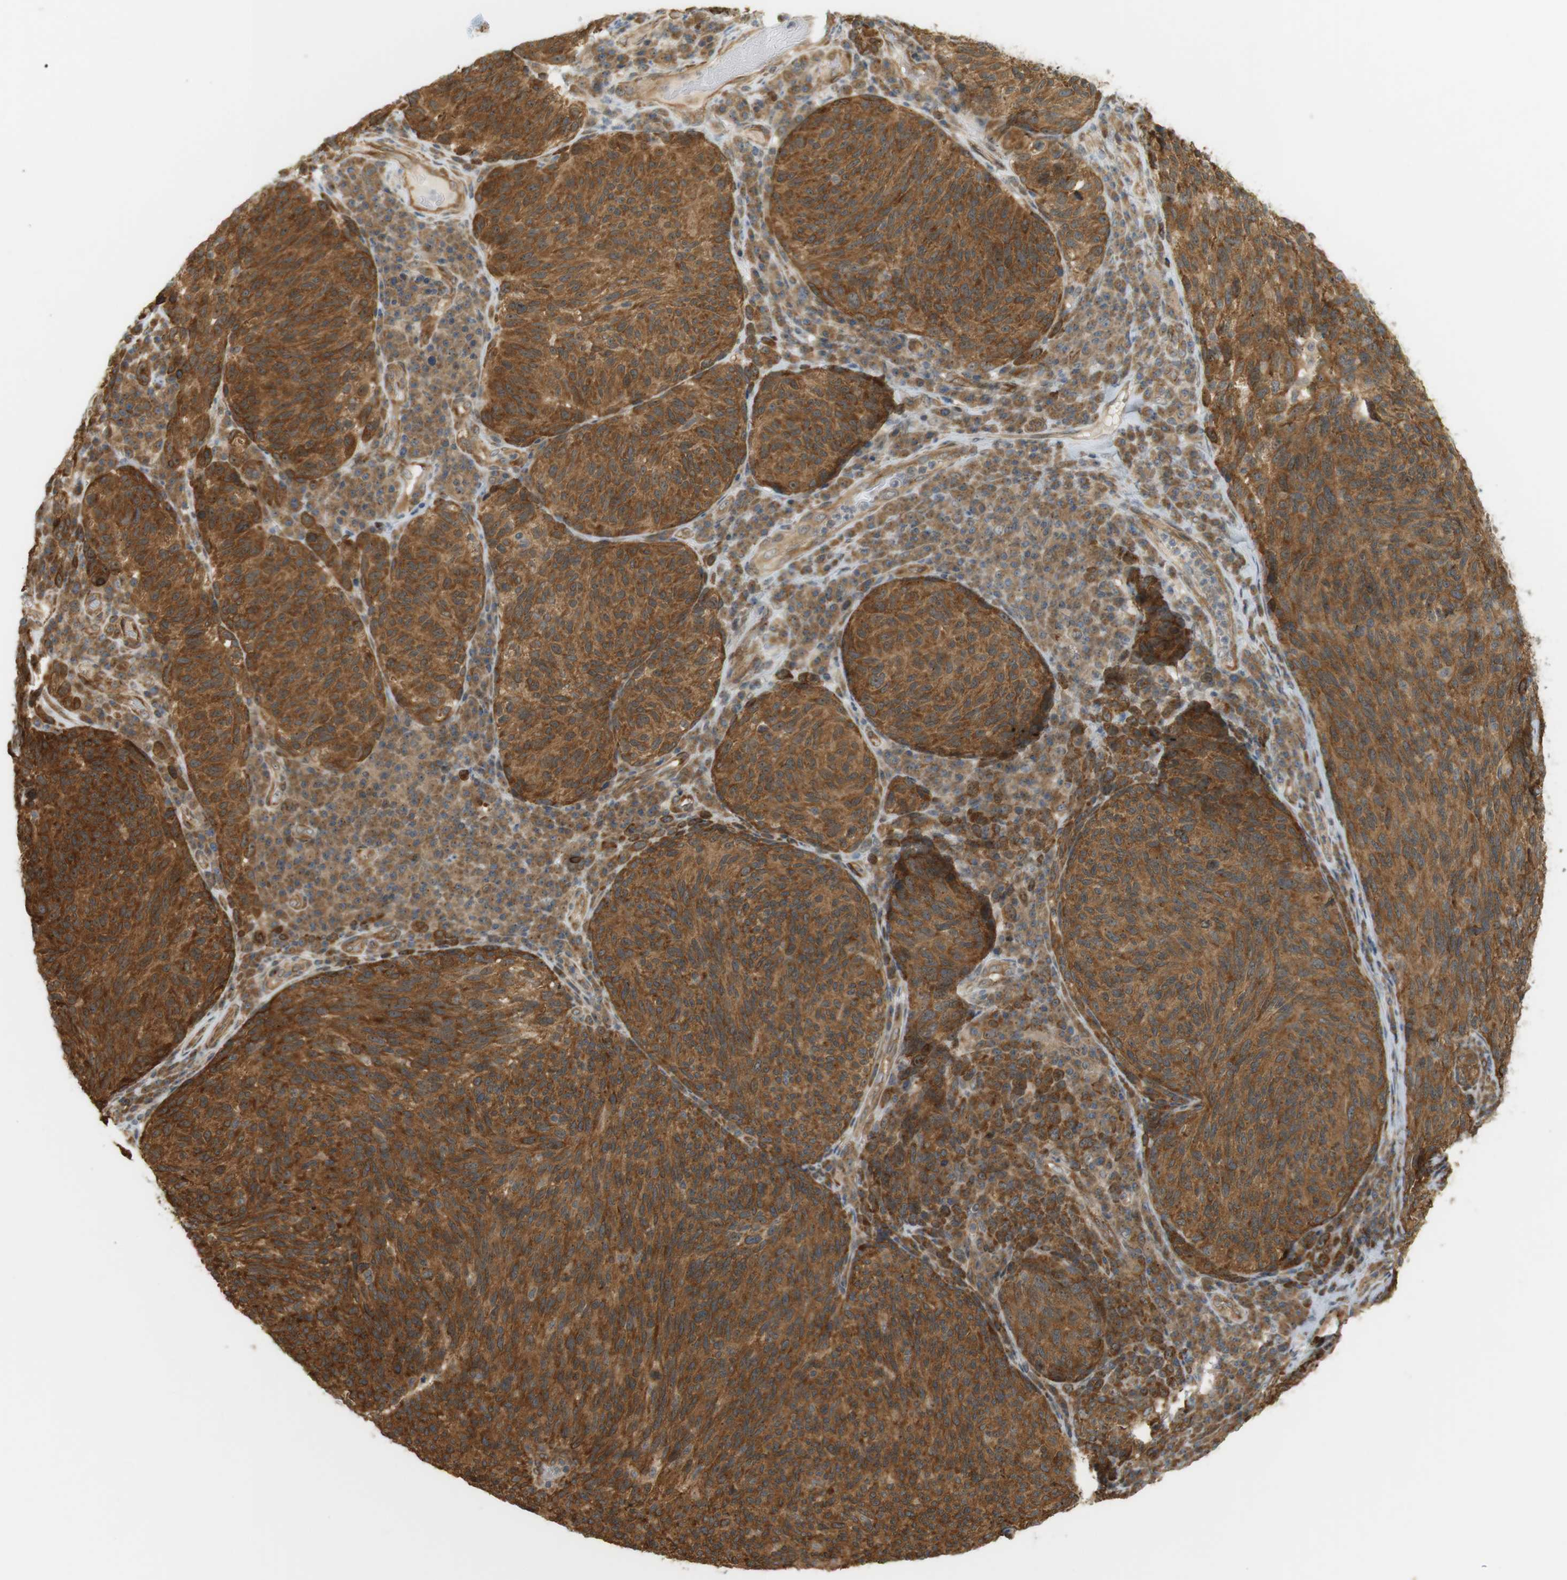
{"staining": {"intensity": "strong", "quantity": ">75%", "location": "cytoplasmic/membranous,nuclear"}, "tissue": "melanoma", "cell_type": "Tumor cells", "image_type": "cancer", "snomed": [{"axis": "morphology", "description": "Malignant melanoma, NOS"}, {"axis": "topography", "description": "Skin"}], "caption": "Strong cytoplasmic/membranous and nuclear protein positivity is appreciated in approximately >75% of tumor cells in melanoma.", "gene": "PA2G4", "patient": {"sex": "female", "age": 73}}